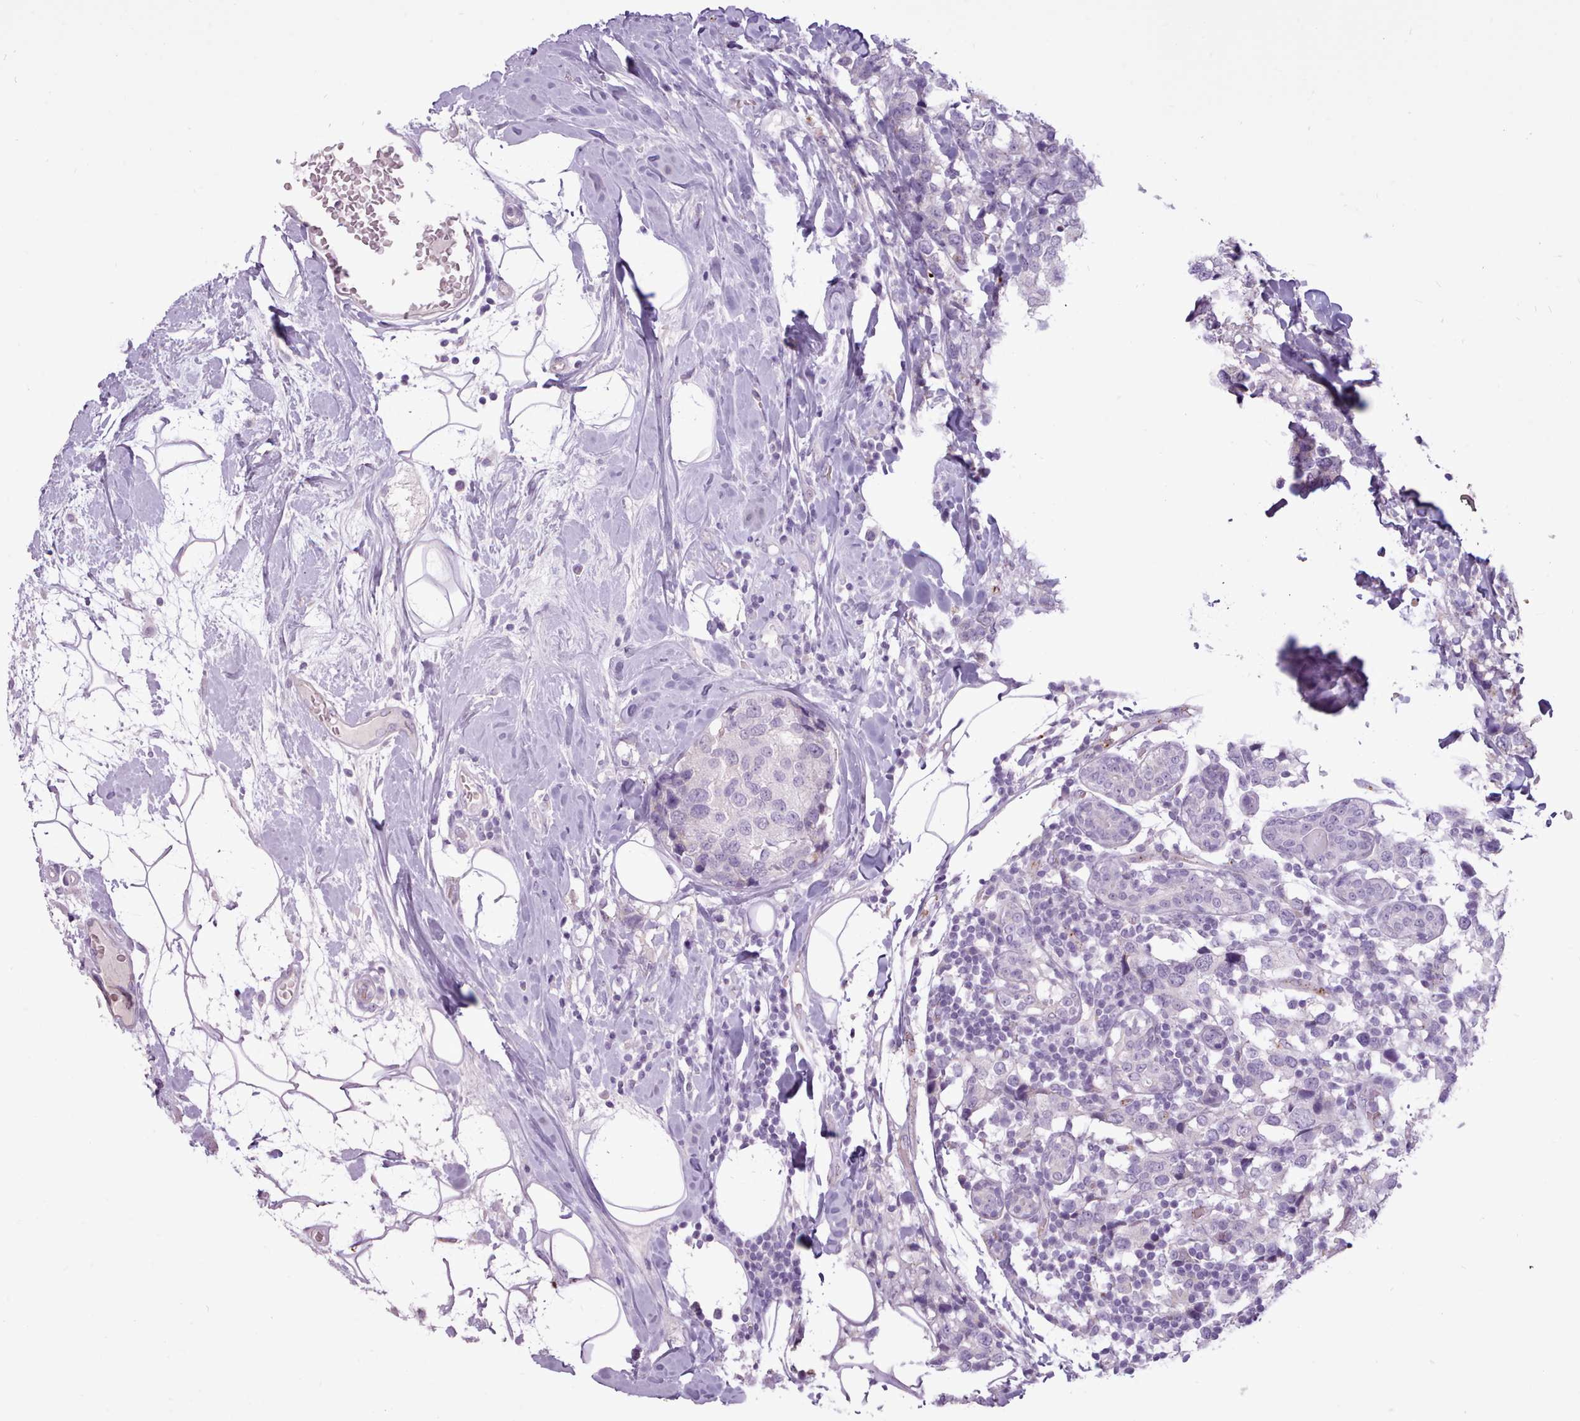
{"staining": {"intensity": "negative", "quantity": "none", "location": "none"}, "tissue": "breast cancer", "cell_type": "Tumor cells", "image_type": "cancer", "snomed": [{"axis": "morphology", "description": "Lobular carcinoma"}, {"axis": "topography", "description": "Breast"}], "caption": "Immunohistochemical staining of breast cancer exhibits no significant expression in tumor cells.", "gene": "ATRAID", "patient": {"sex": "female", "age": 59}}